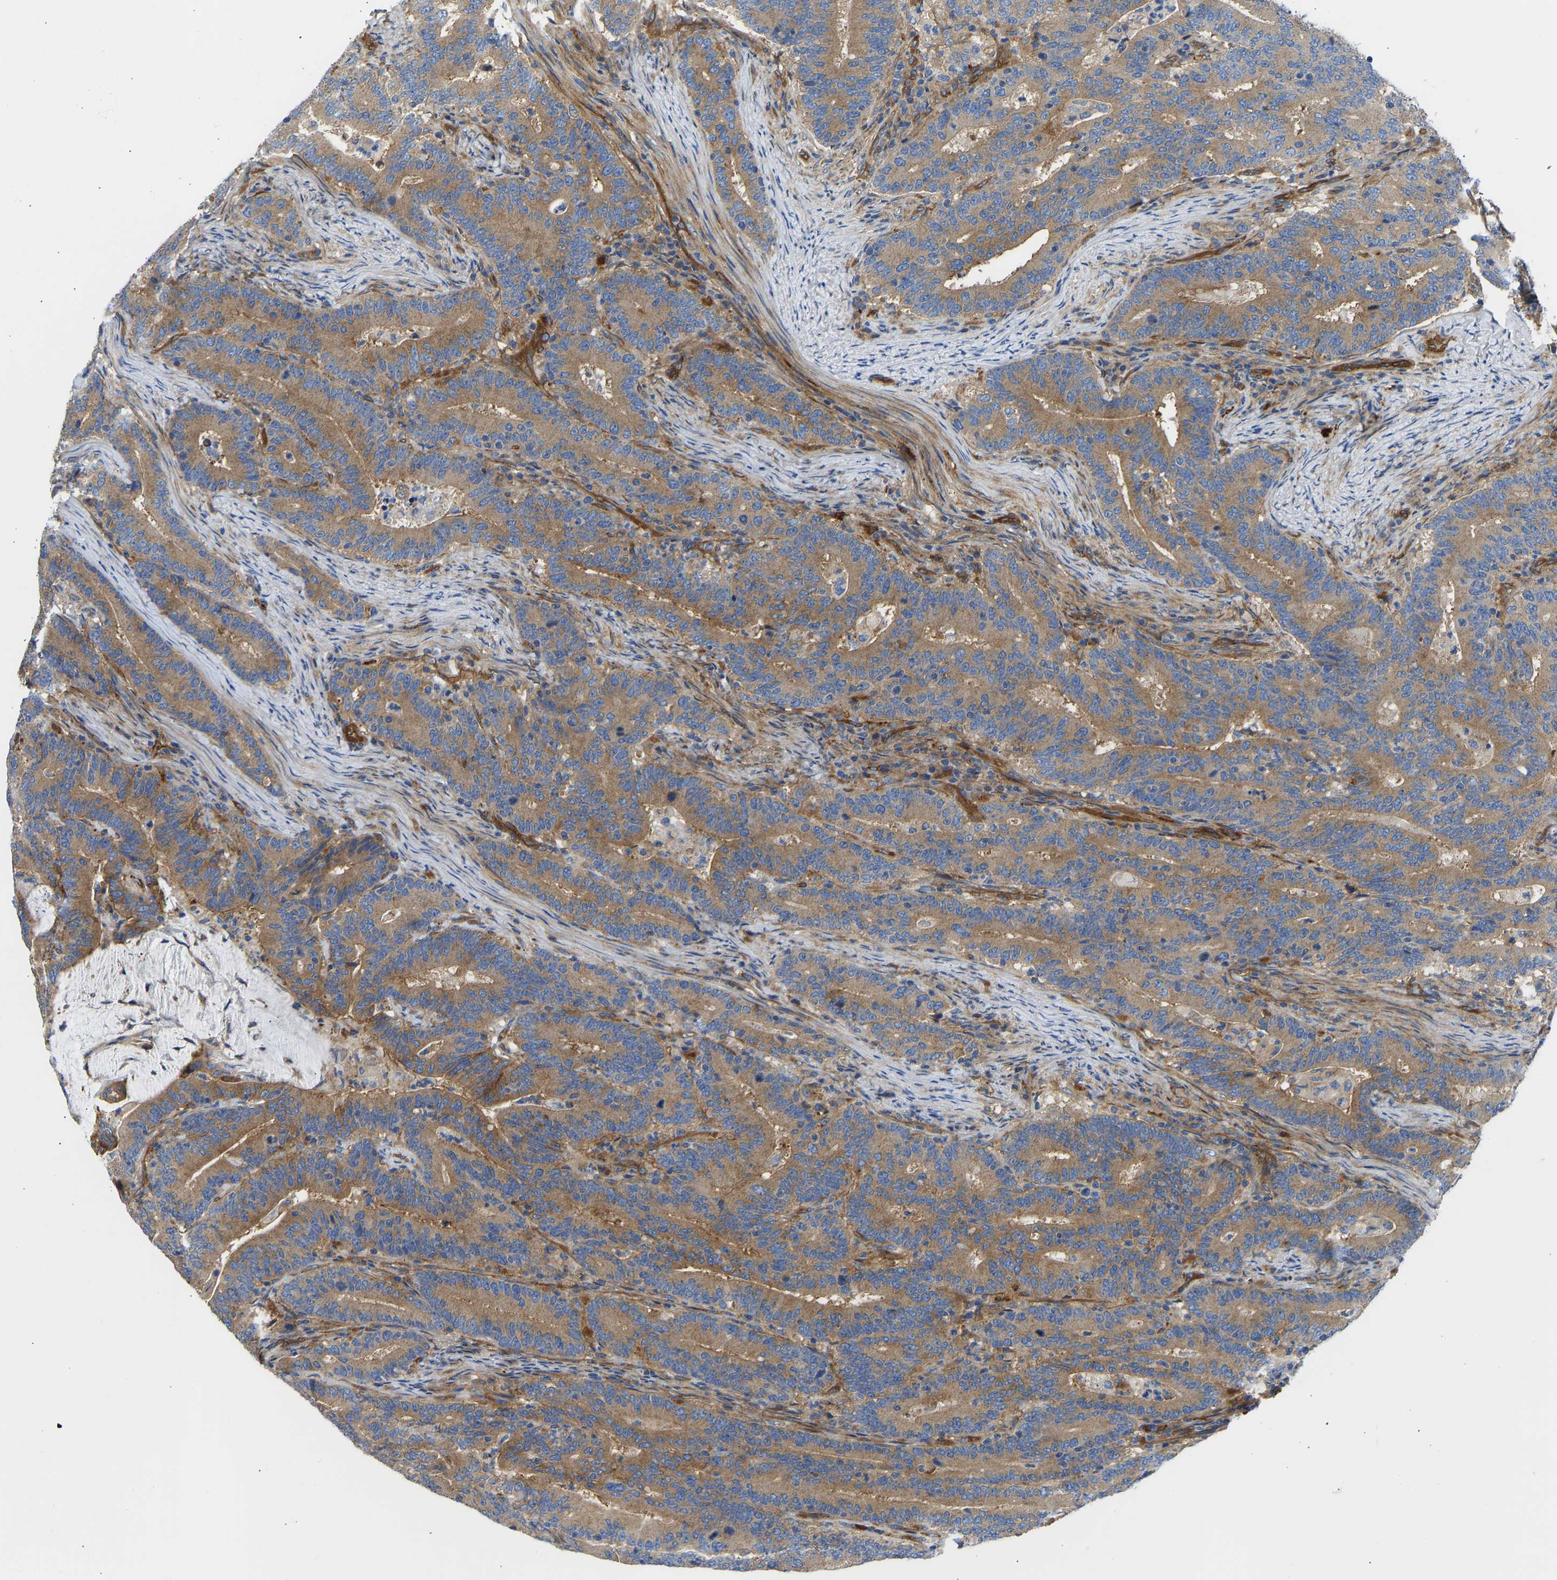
{"staining": {"intensity": "moderate", "quantity": ">75%", "location": "cytoplasmic/membranous"}, "tissue": "colorectal cancer", "cell_type": "Tumor cells", "image_type": "cancer", "snomed": [{"axis": "morphology", "description": "Adenocarcinoma, NOS"}, {"axis": "topography", "description": "Colon"}], "caption": "High-magnification brightfield microscopy of adenocarcinoma (colorectal) stained with DAB (3,3'-diaminobenzidine) (brown) and counterstained with hematoxylin (blue). tumor cells exhibit moderate cytoplasmic/membranous expression is appreciated in approximately>75% of cells.", "gene": "MYO1C", "patient": {"sex": "female", "age": 66}}